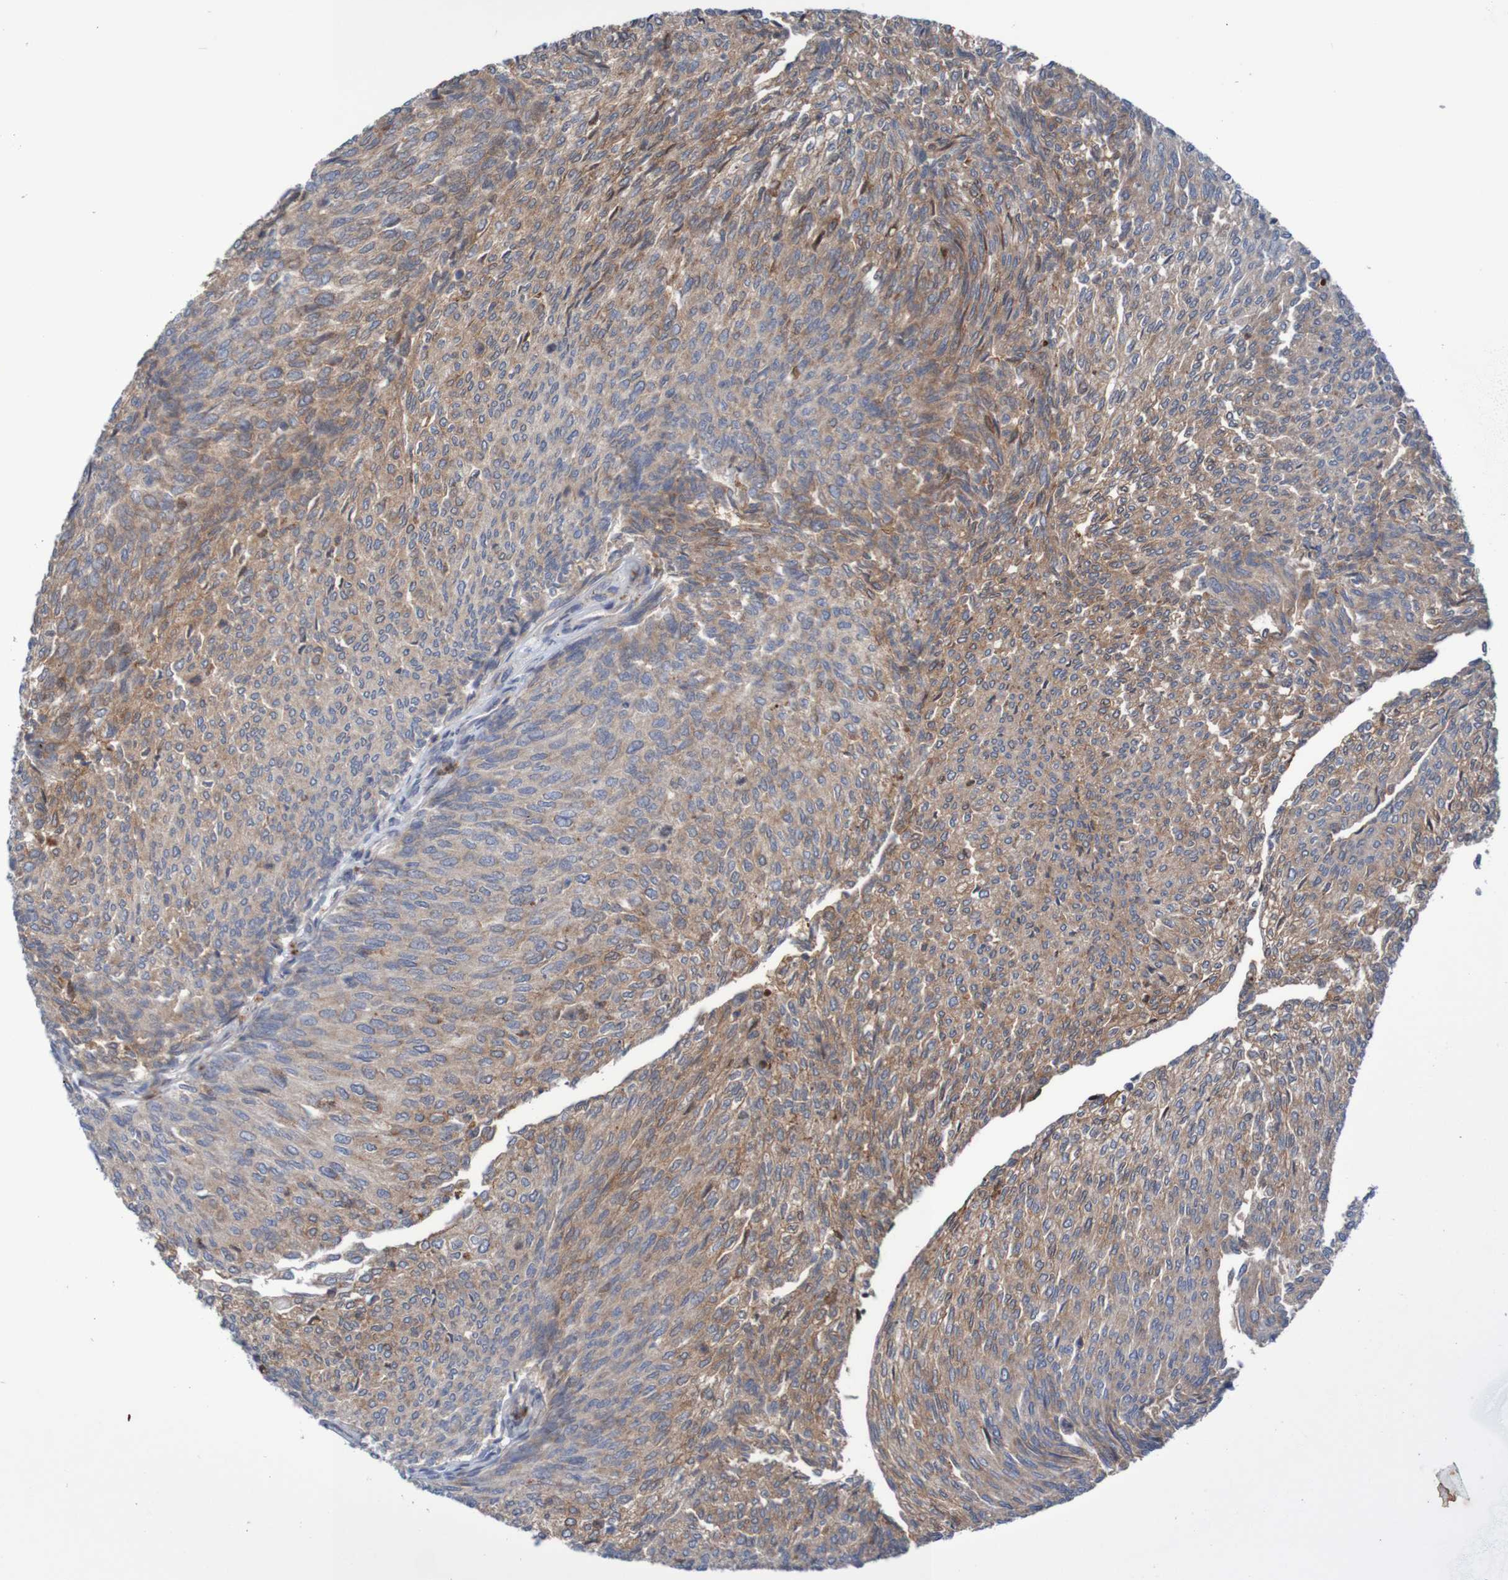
{"staining": {"intensity": "moderate", "quantity": ">75%", "location": "cytoplasmic/membranous"}, "tissue": "urothelial cancer", "cell_type": "Tumor cells", "image_type": "cancer", "snomed": [{"axis": "morphology", "description": "Urothelial carcinoma, Low grade"}, {"axis": "topography", "description": "Urinary bladder"}], "caption": "Tumor cells reveal medium levels of moderate cytoplasmic/membranous positivity in about >75% of cells in human urothelial carcinoma (low-grade).", "gene": "ANGPT4", "patient": {"sex": "female", "age": 79}}